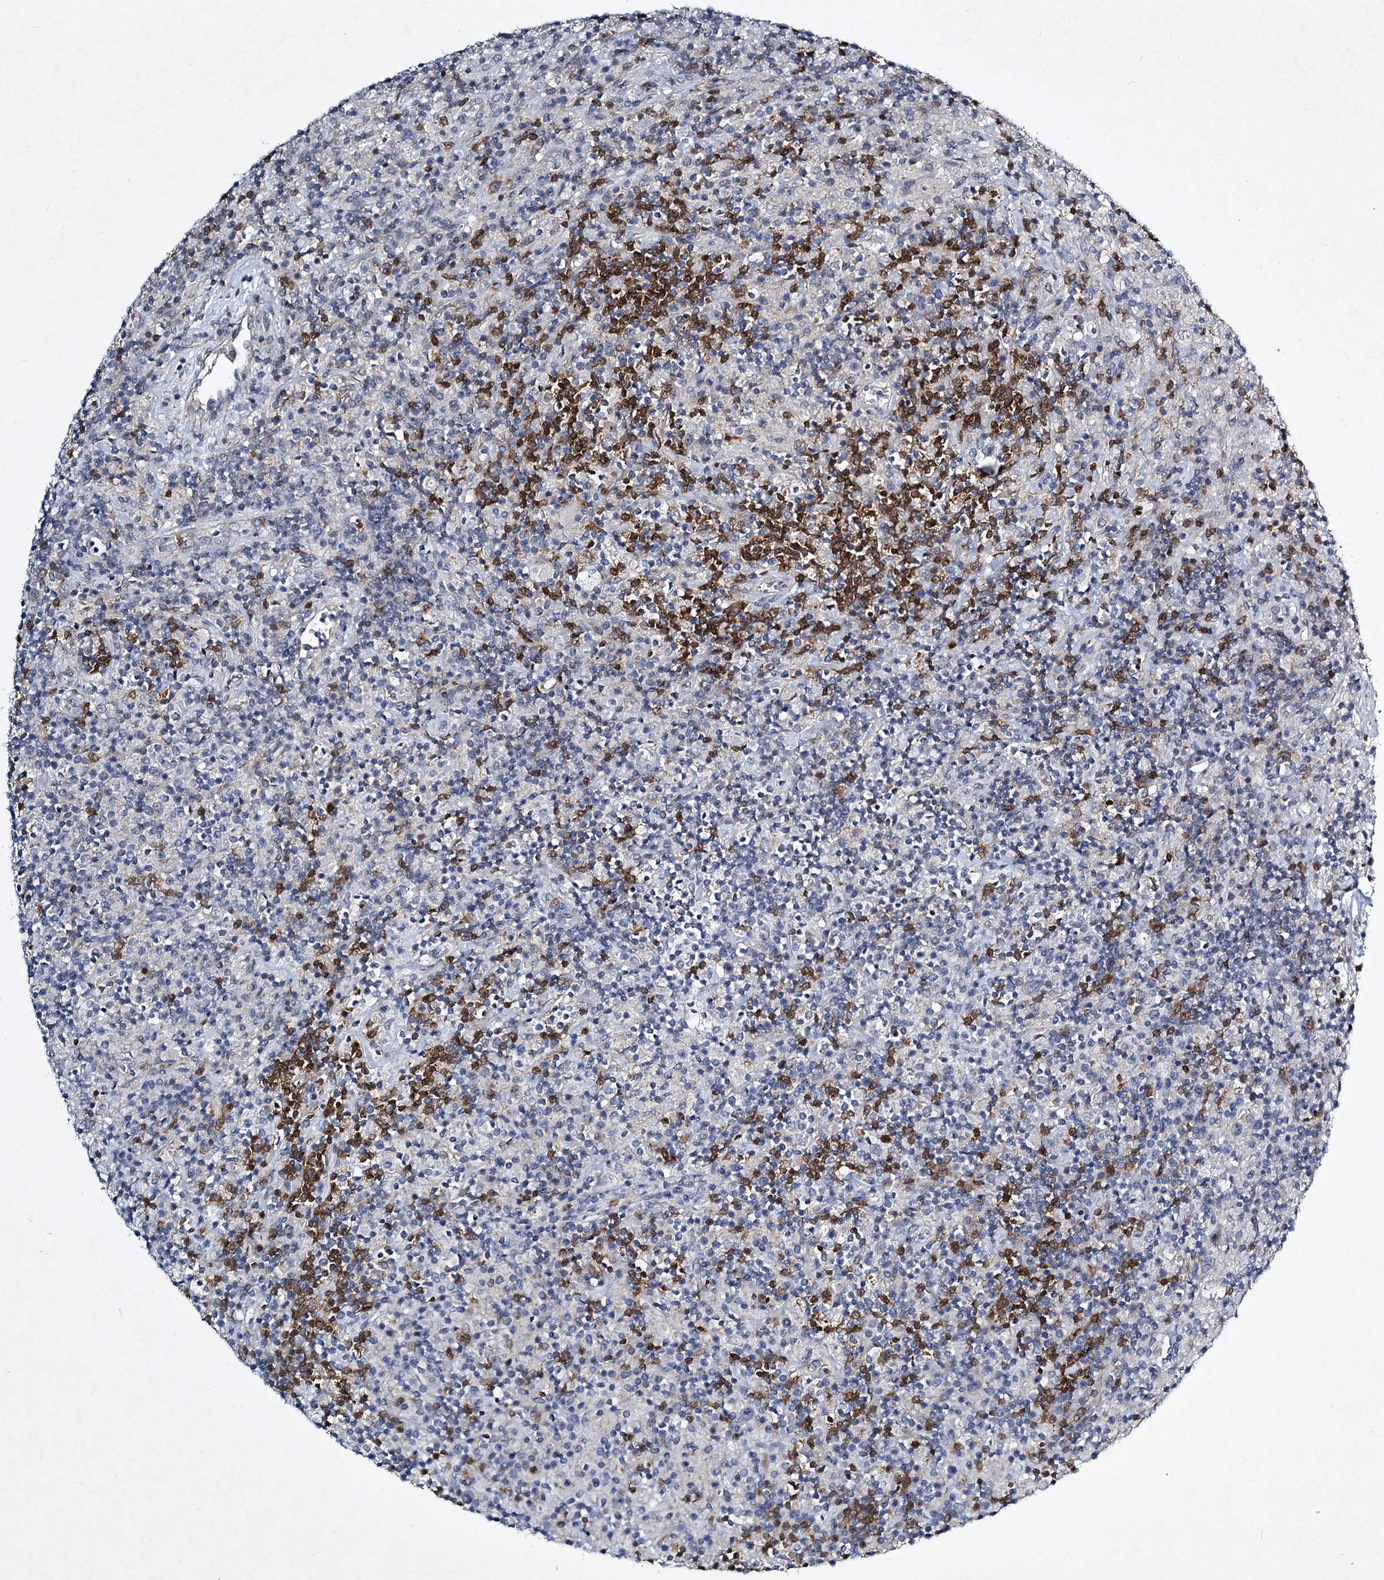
{"staining": {"intensity": "negative", "quantity": "none", "location": "none"}, "tissue": "lymphoma", "cell_type": "Tumor cells", "image_type": "cancer", "snomed": [{"axis": "morphology", "description": "Hodgkin's disease, NOS"}, {"axis": "topography", "description": "Lymph node"}], "caption": "An image of human lymphoma is negative for staining in tumor cells. Nuclei are stained in blue.", "gene": "STAP1", "patient": {"sex": "male", "age": 70}}